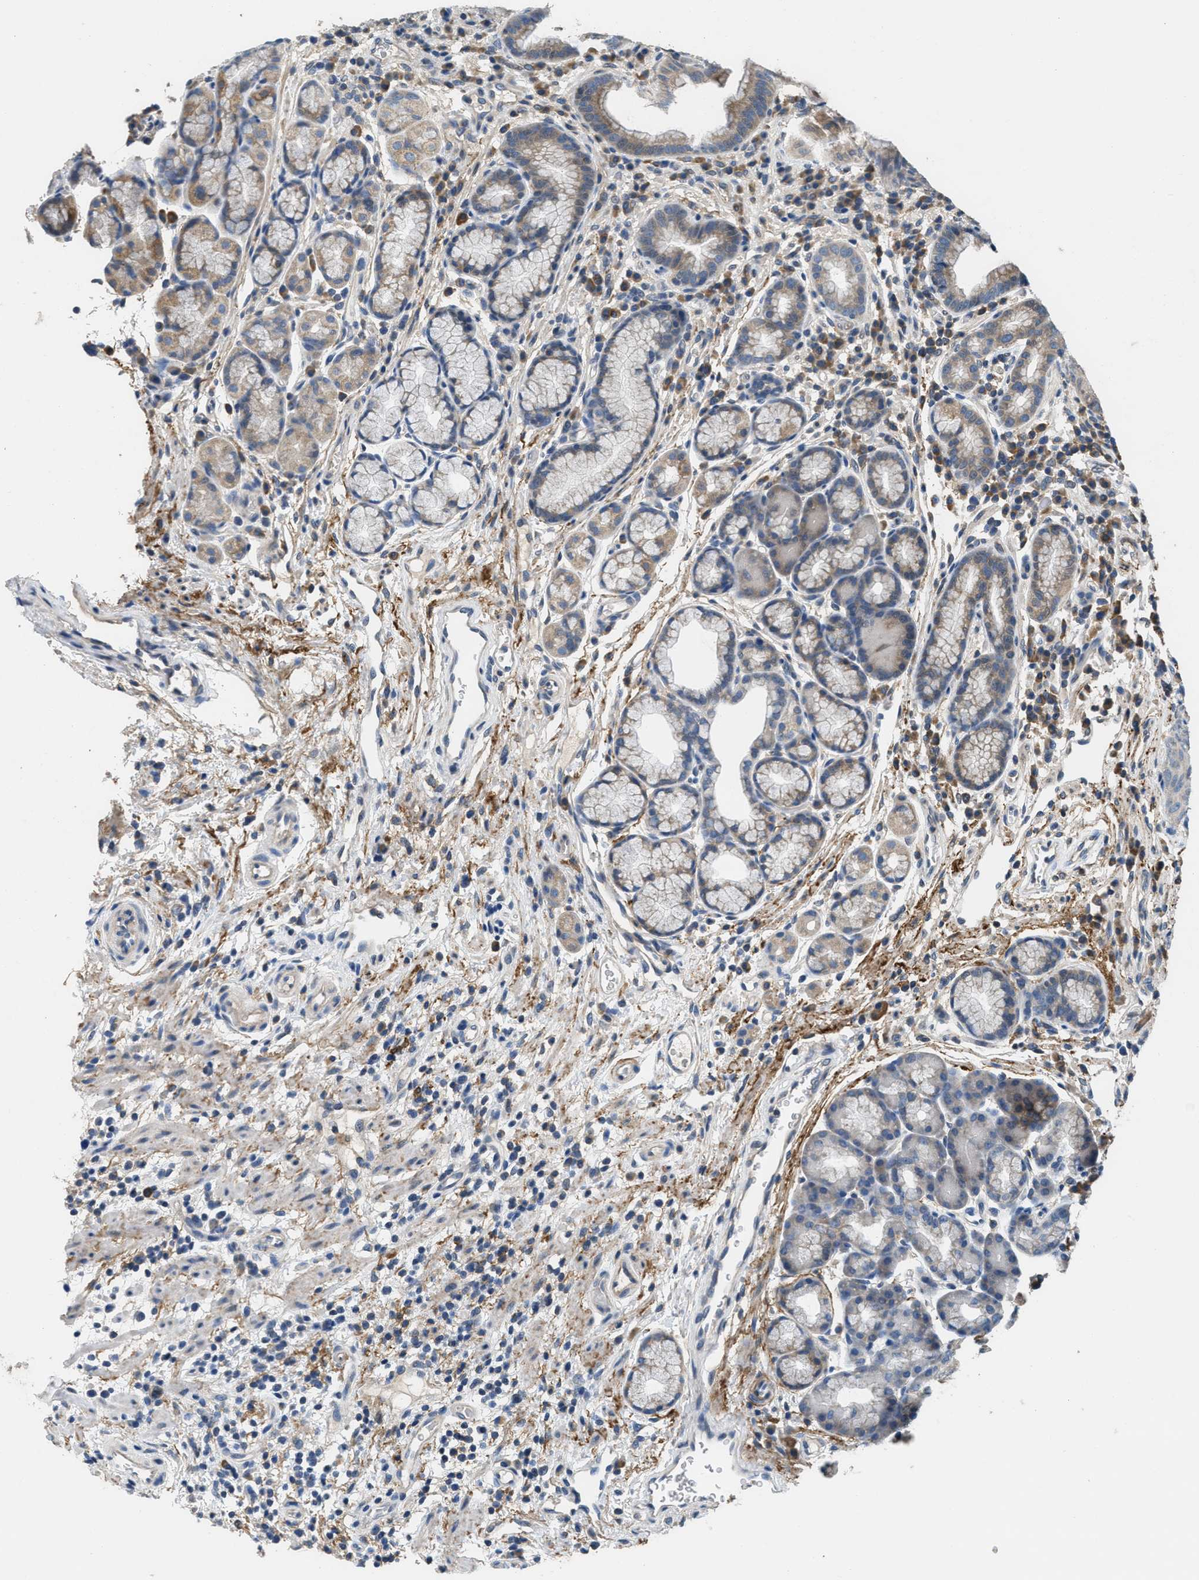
{"staining": {"intensity": "moderate", "quantity": "25%-75%", "location": "cytoplasmic/membranous"}, "tissue": "stomach", "cell_type": "Glandular cells", "image_type": "normal", "snomed": [{"axis": "morphology", "description": "Normal tissue, NOS"}, {"axis": "morphology", "description": "Carcinoid, malignant, NOS"}, {"axis": "topography", "description": "Stomach, upper"}], "caption": "High-magnification brightfield microscopy of normal stomach stained with DAB (brown) and counterstained with hematoxylin (blue). glandular cells exhibit moderate cytoplasmic/membranous expression is present in approximately25%-75% of cells.", "gene": "DGKE", "patient": {"sex": "male", "age": 39}}